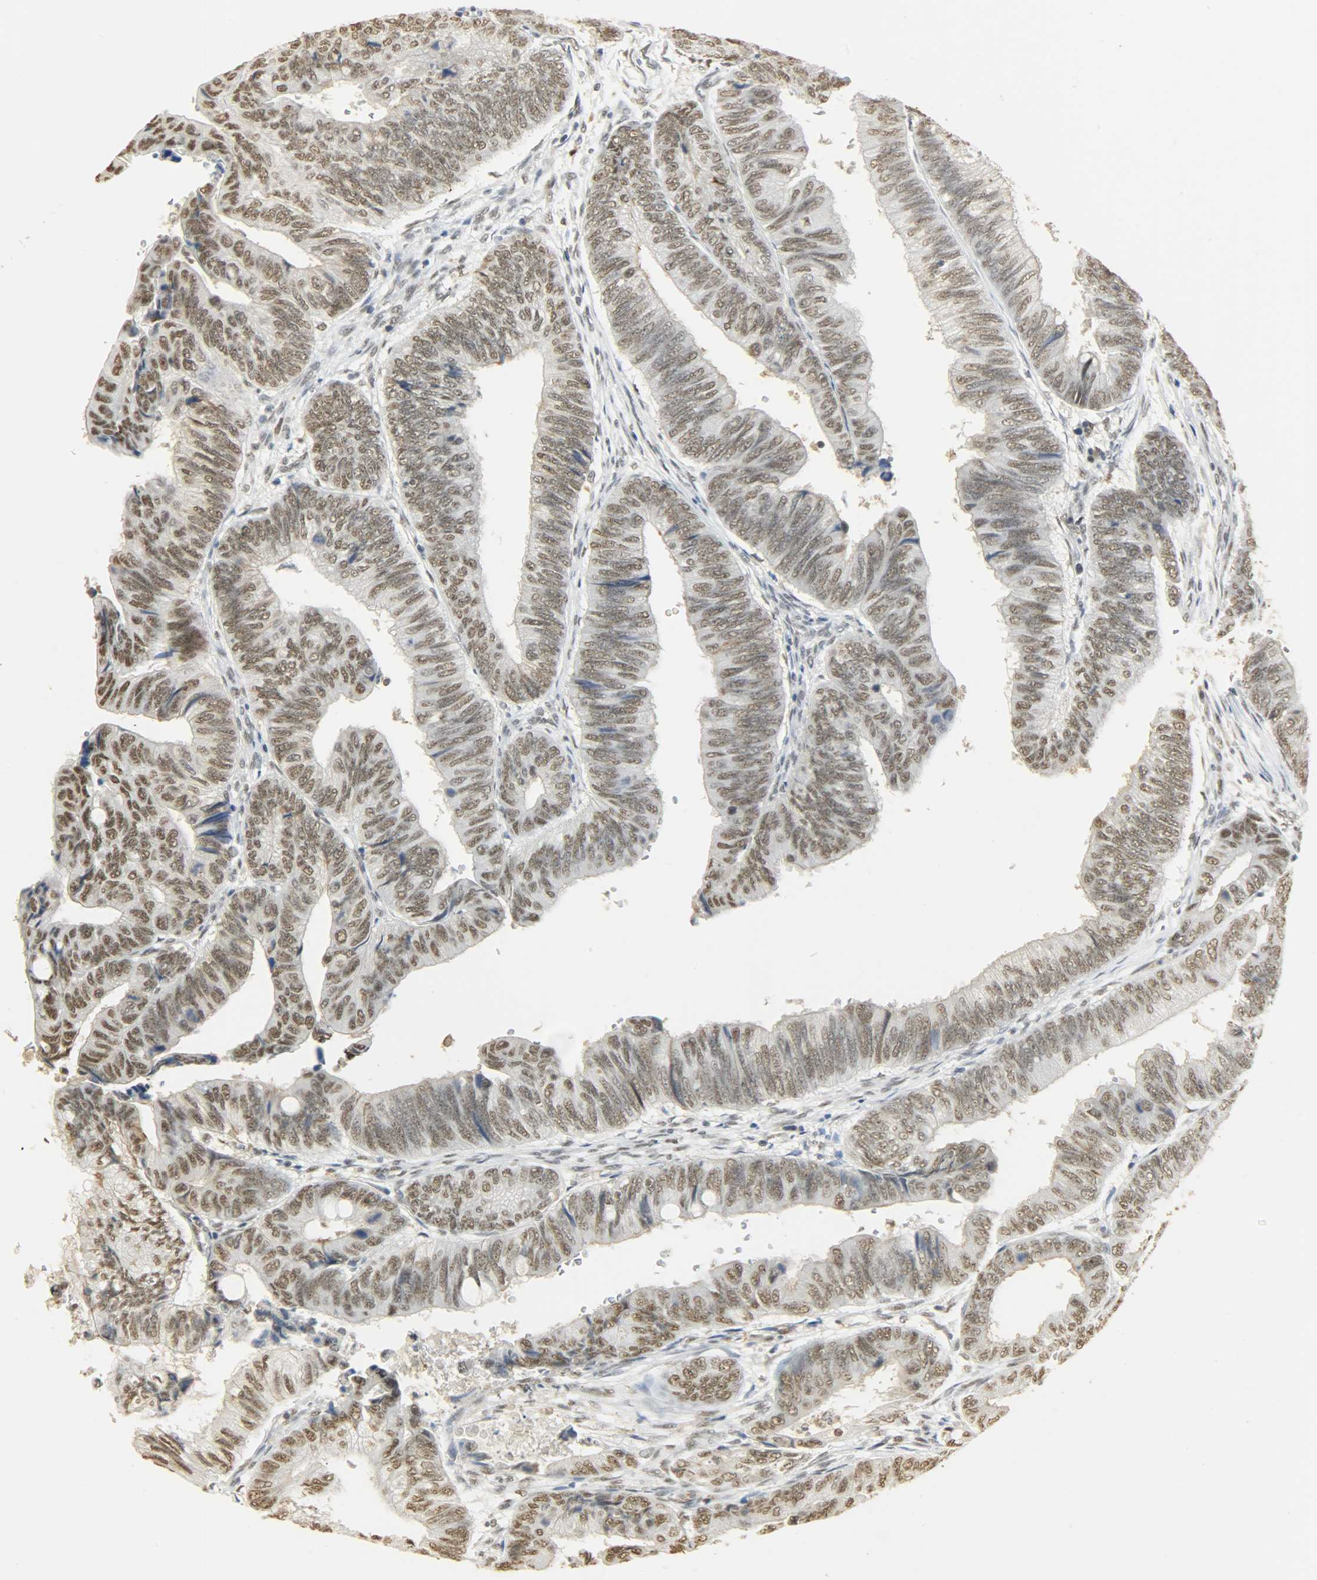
{"staining": {"intensity": "moderate", "quantity": ">75%", "location": "nuclear"}, "tissue": "colorectal cancer", "cell_type": "Tumor cells", "image_type": "cancer", "snomed": [{"axis": "morphology", "description": "Normal tissue, NOS"}, {"axis": "morphology", "description": "Adenocarcinoma, NOS"}, {"axis": "topography", "description": "Rectum"}, {"axis": "topography", "description": "Peripheral nerve tissue"}], "caption": "Moderate nuclear positivity is present in approximately >75% of tumor cells in adenocarcinoma (colorectal).", "gene": "NGFR", "patient": {"sex": "male", "age": 92}}